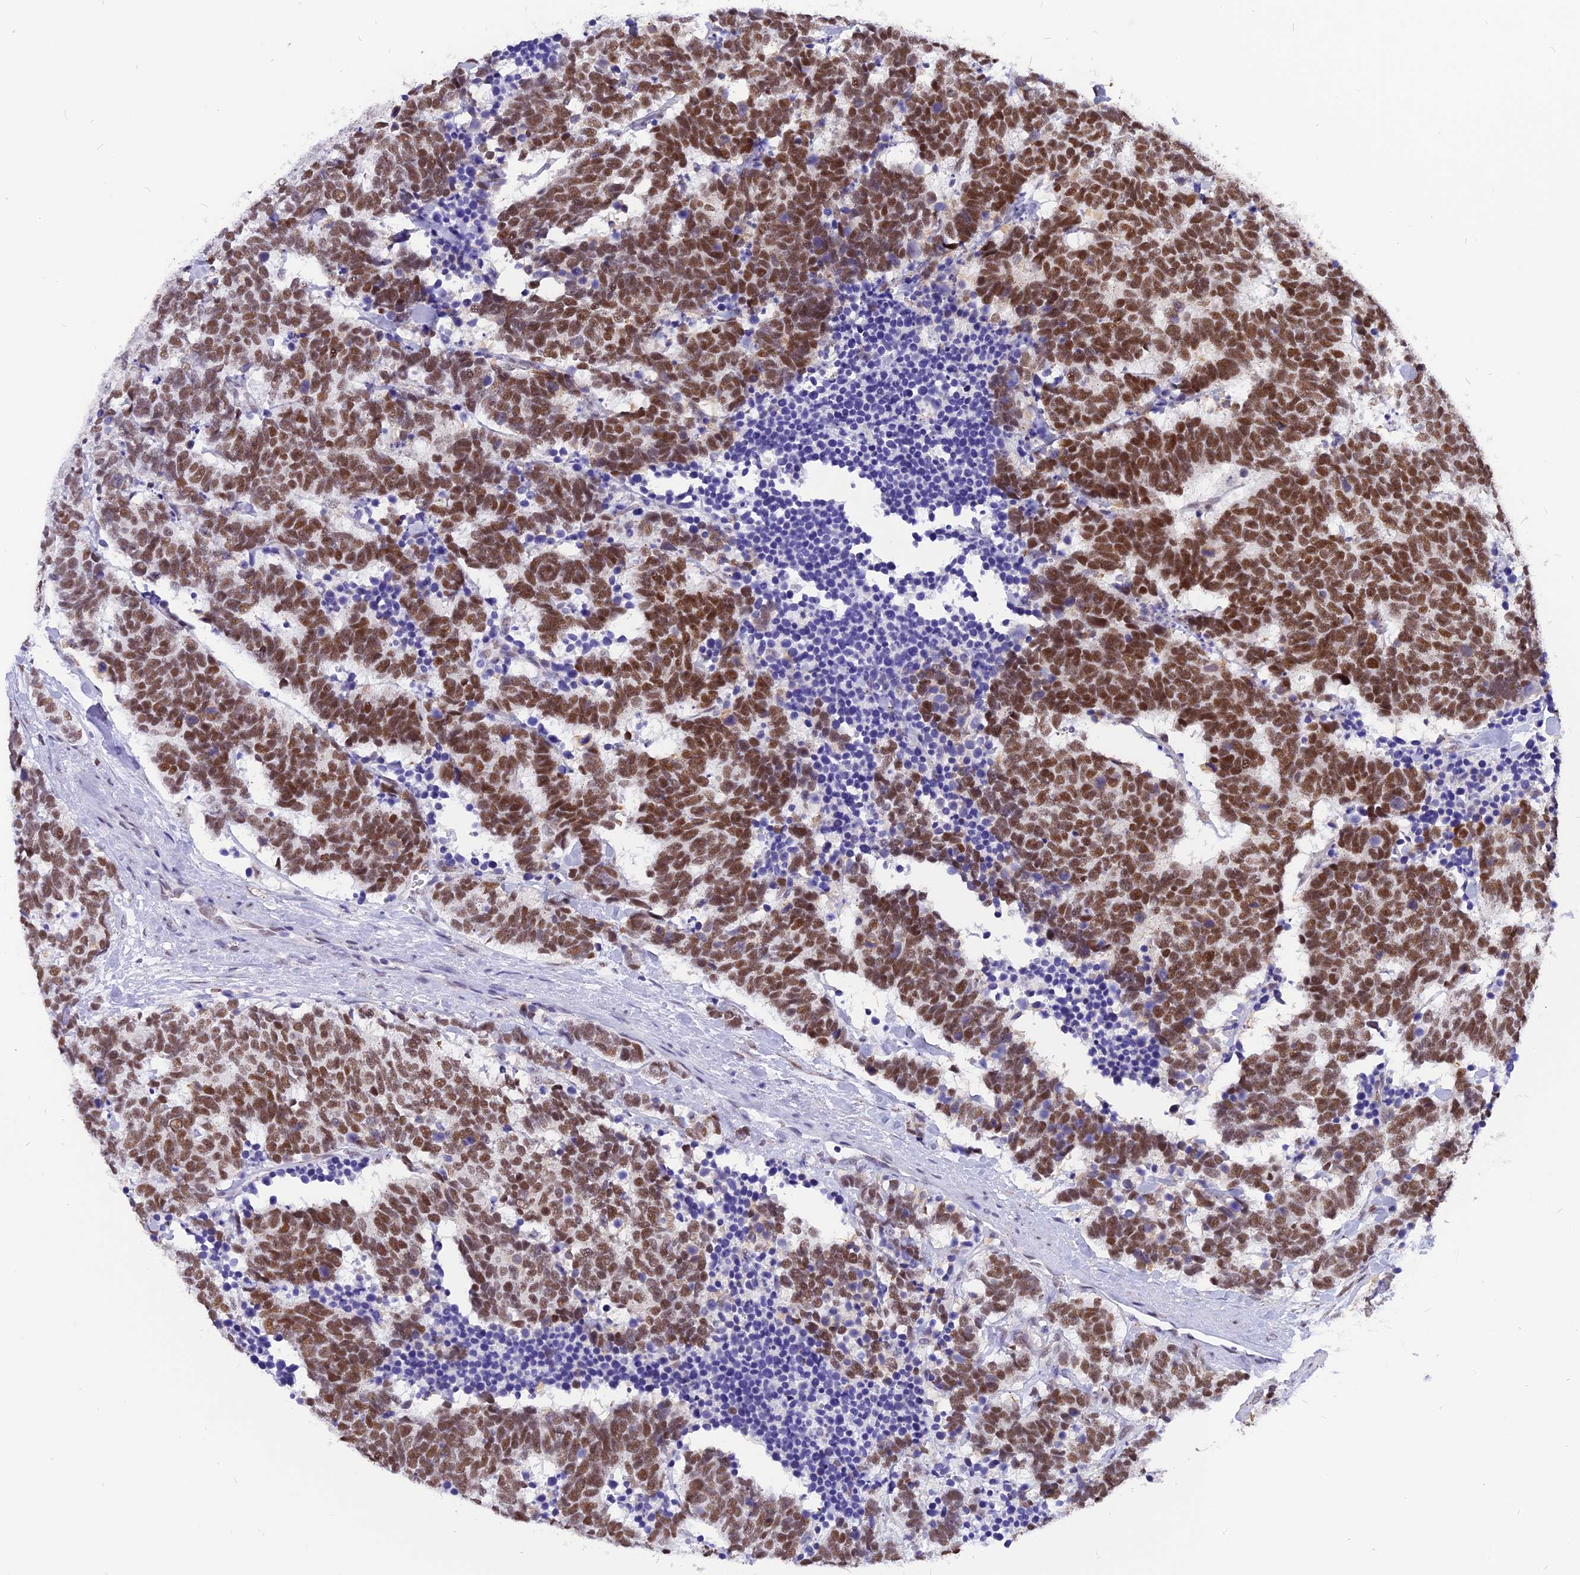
{"staining": {"intensity": "strong", "quantity": ">75%", "location": "nuclear"}, "tissue": "carcinoid", "cell_type": "Tumor cells", "image_type": "cancer", "snomed": [{"axis": "morphology", "description": "Carcinoma, NOS"}, {"axis": "morphology", "description": "Carcinoid, malignant, NOS"}, {"axis": "topography", "description": "Urinary bladder"}], "caption": "The histopathology image demonstrates immunohistochemical staining of carcinoid. There is strong nuclear expression is appreciated in about >75% of tumor cells.", "gene": "IRF2BP1", "patient": {"sex": "male", "age": 57}}